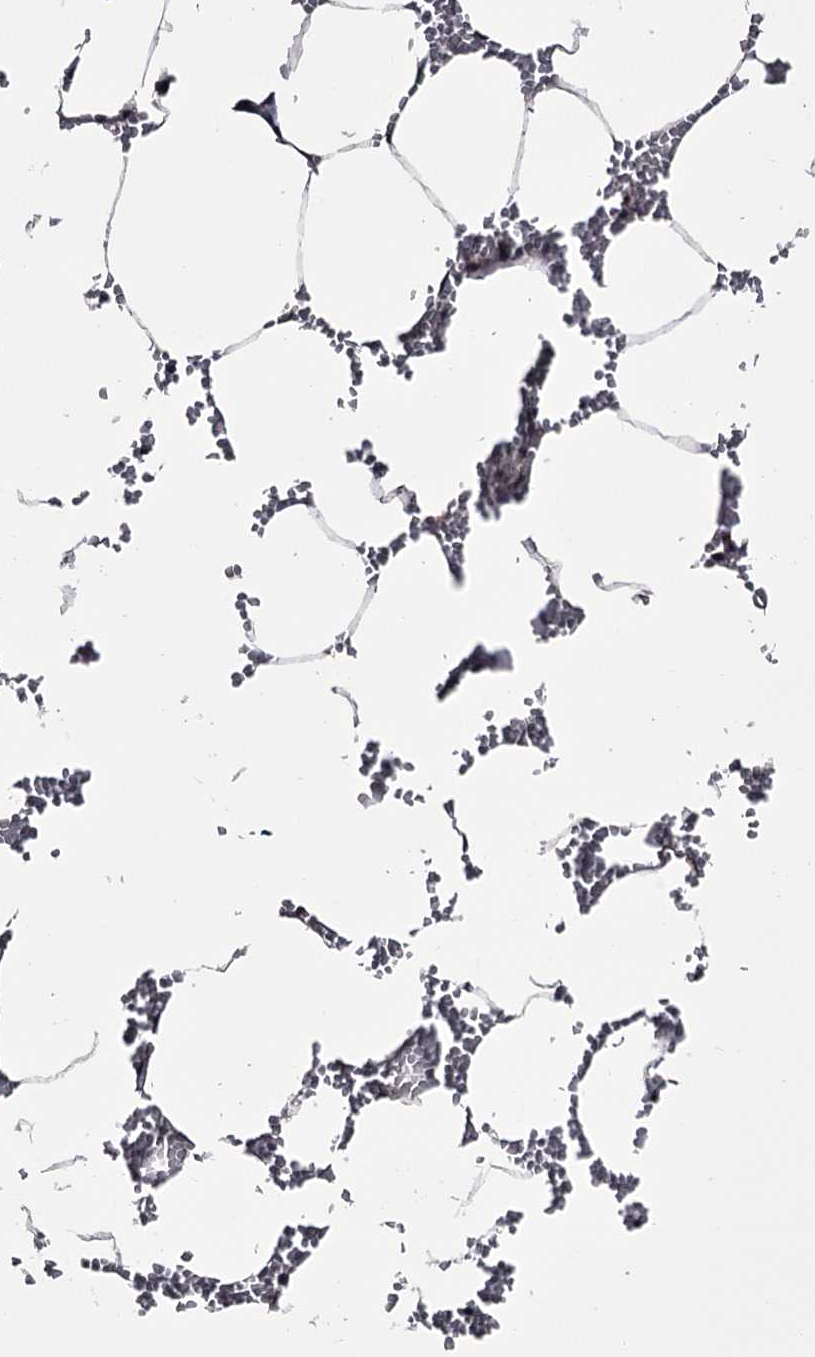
{"staining": {"intensity": "negative", "quantity": "none", "location": "none"}, "tissue": "bone marrow", "cell_type": "Hematopoietic cells", "image_type": "normal", "snomed": [{"axis": "morphology", "description": "Normal tissue, NOS"}, {"axis": "topography", "description": "Bone marrow"}], "caption": "IHC of unremarkable human bone marrow reveals no positivity in hematopoietic cells. (DAB (3,3'-diaminobenzidine) IHC with hematoxylin counter stain).", "gene": "PRPF40B", "patient": {"sex": "male", "age": 70}}